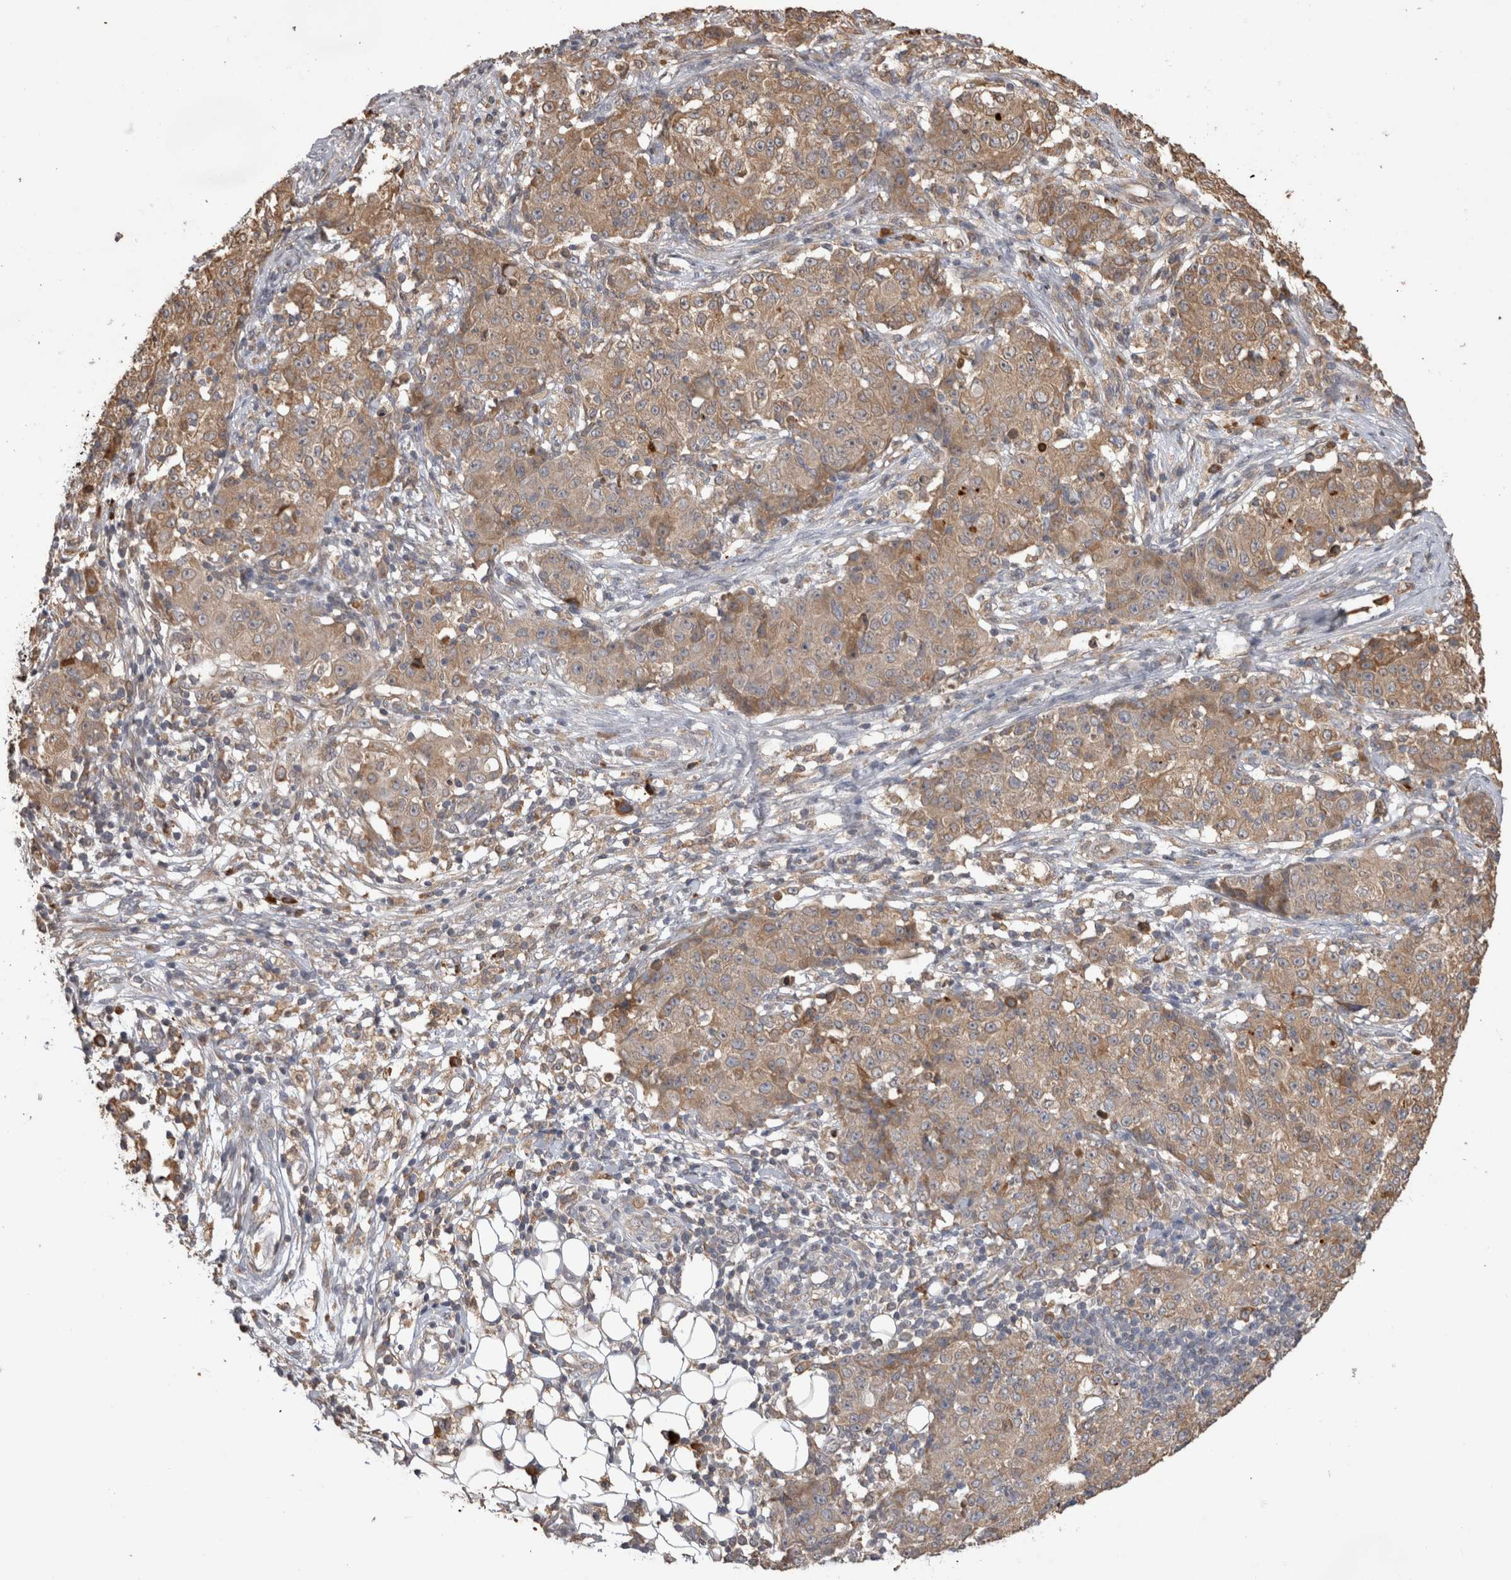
{"staining": {"intensity": "weak", "quantity": ">75%", "location": "cytoplasmic/membranous"}, "tissue": "ovarian cancer", "cell_type": "Tumor cells", "image_type": "cancer", "snomed": [{"axis": "morphology", "description": "Carcinoma, endometroid"}, {"axis": "topography", "description": "Ovary"}], "caption": "The histopathology image reveals a brown stain indicating the presence of a protein in the cytoplasmic/membranous of tumor cells in ovarian endometroid carcinoma.", "gene": "TBCE", "patient": {"sex": "female", "age": 42}}